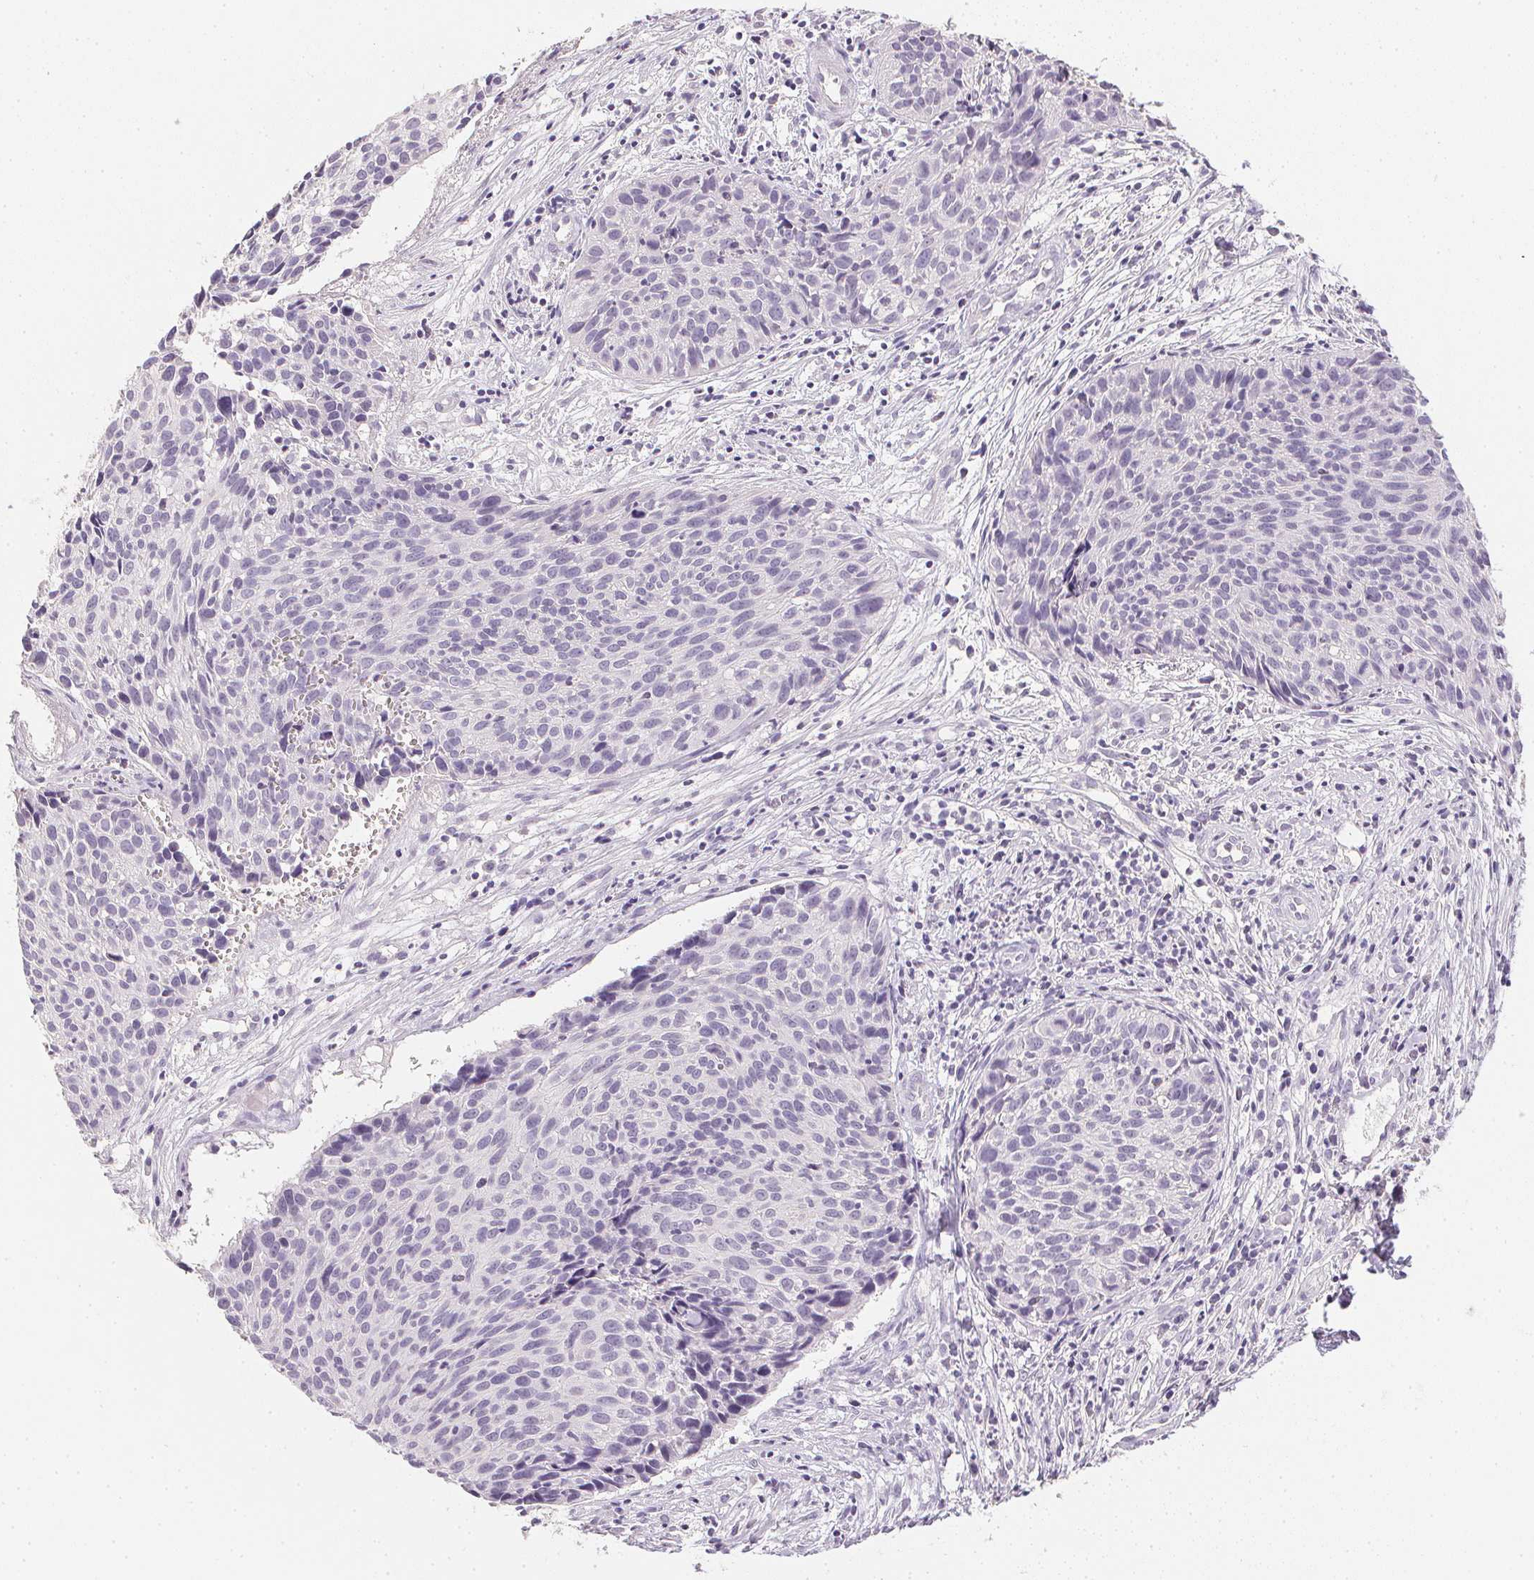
{"staining": {"intensity": "negative", "quantity": "none", "location": "none"}, "tissue": "cervical cancer", "cell_type": "Tumor cells", "image_type": "cancer", "snomed": [{"axis": "morphology", "description": "Squamous cell carcinoma, NOS"}, {"axis": "topography", "description": "Cervix"}], "caption": "High power microscopy micrograph of an immunohistochemistry (IHC) histopathology image of cervical squamous cell carcinoma, revealing no significant positivity in tumor cells.", "gene": "PPY", "patient": {"sex": "female", "age": 30}}